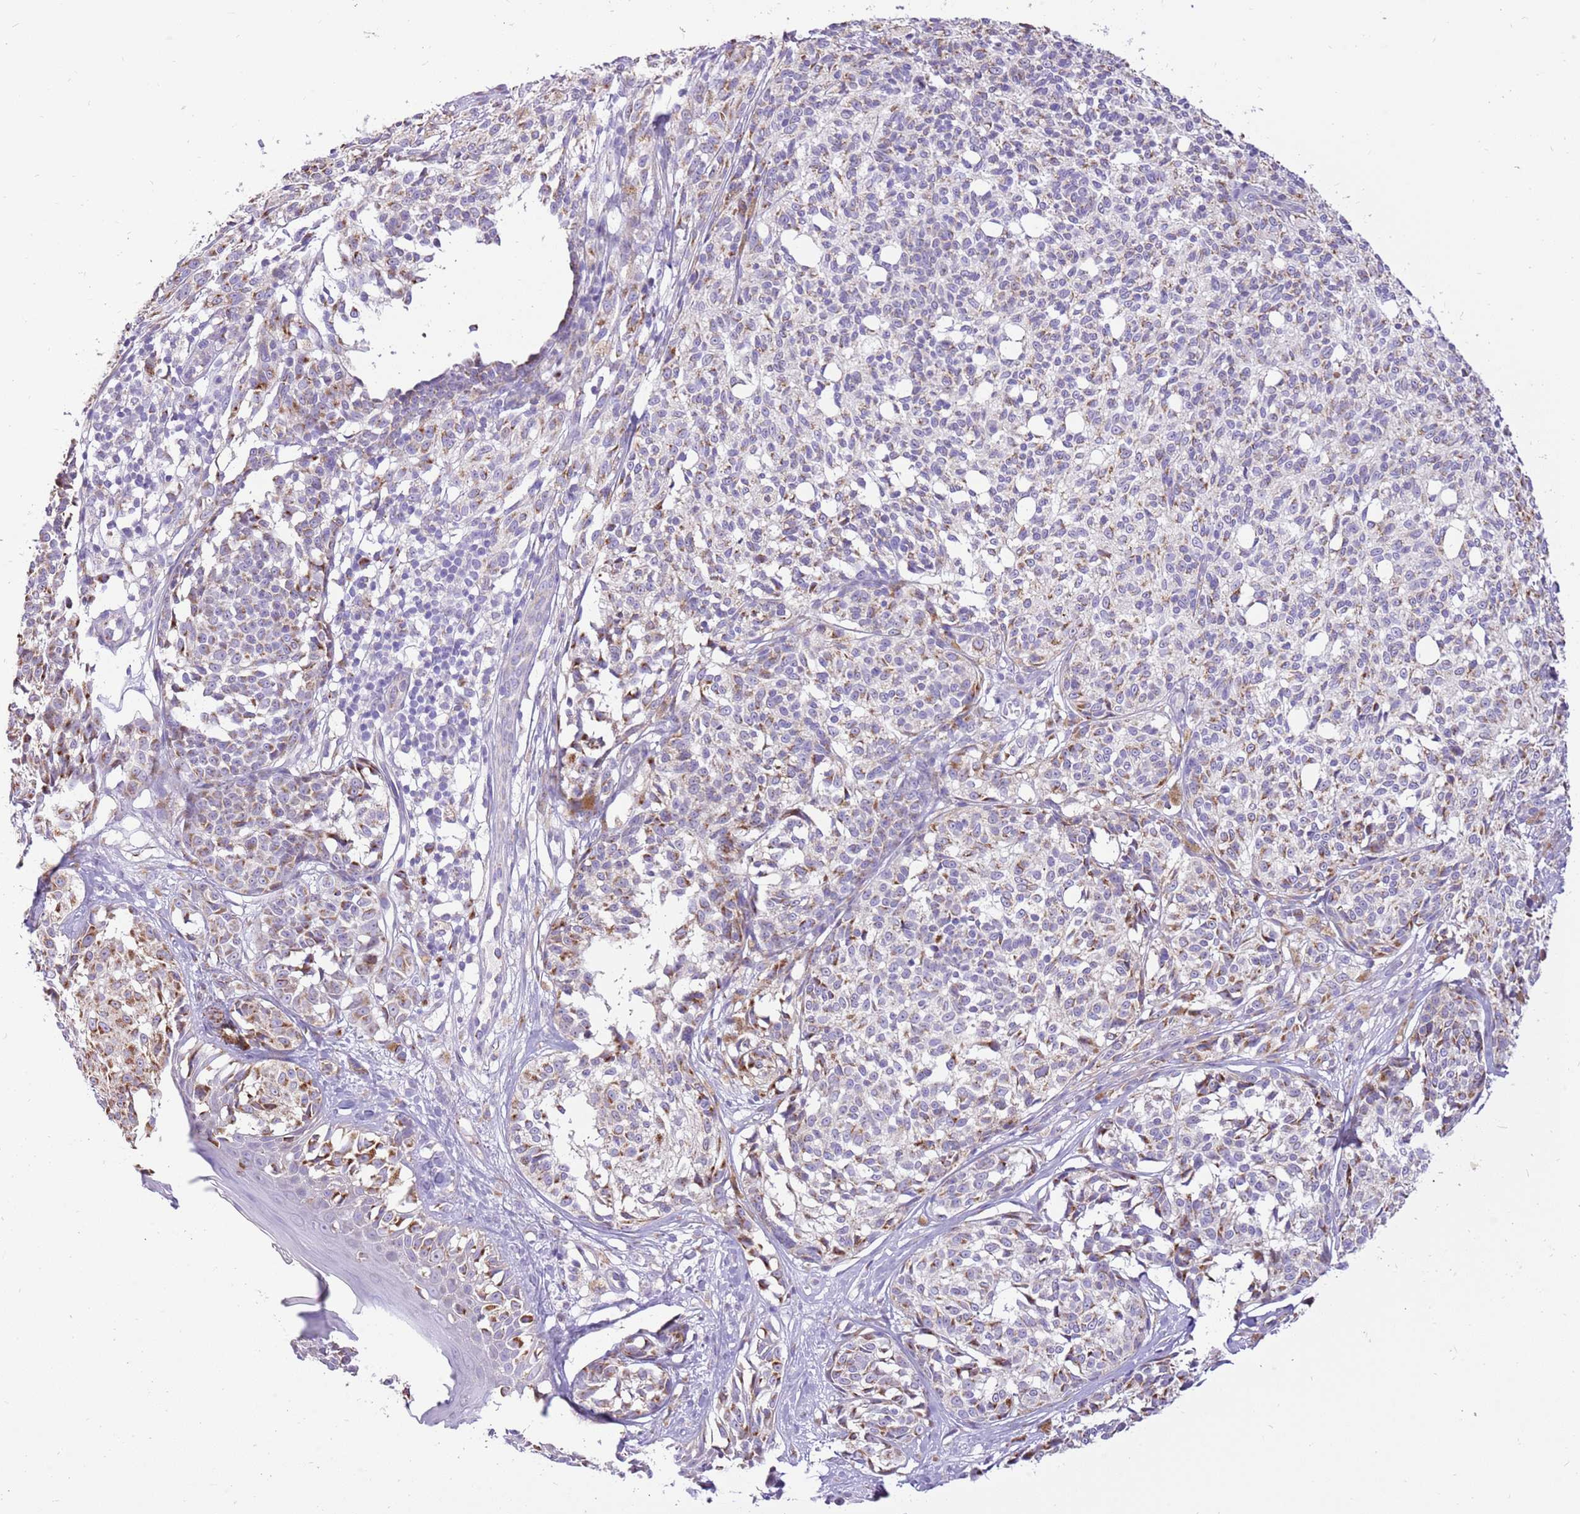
{"staining": {"intensity": "moderate", "quantity": "25%-75%", "location": "cytoplasmic/membranous"}, "tissue": "melanoma", "cell_type": "Tumor cells", "image_type": "cancer", "snomed": [{"axis": "morphology", "description": "Malignant melanoma, NOS"}, {"axis": "topography", "description": "Skin of upper extremity"}], "caption": "Moderate cytoplasmic/membranous staining is seen in about 25%-75% of tumor cells in melanoma.", "gene": "COX17", "patient": {"sex": "male", "age": 40}}